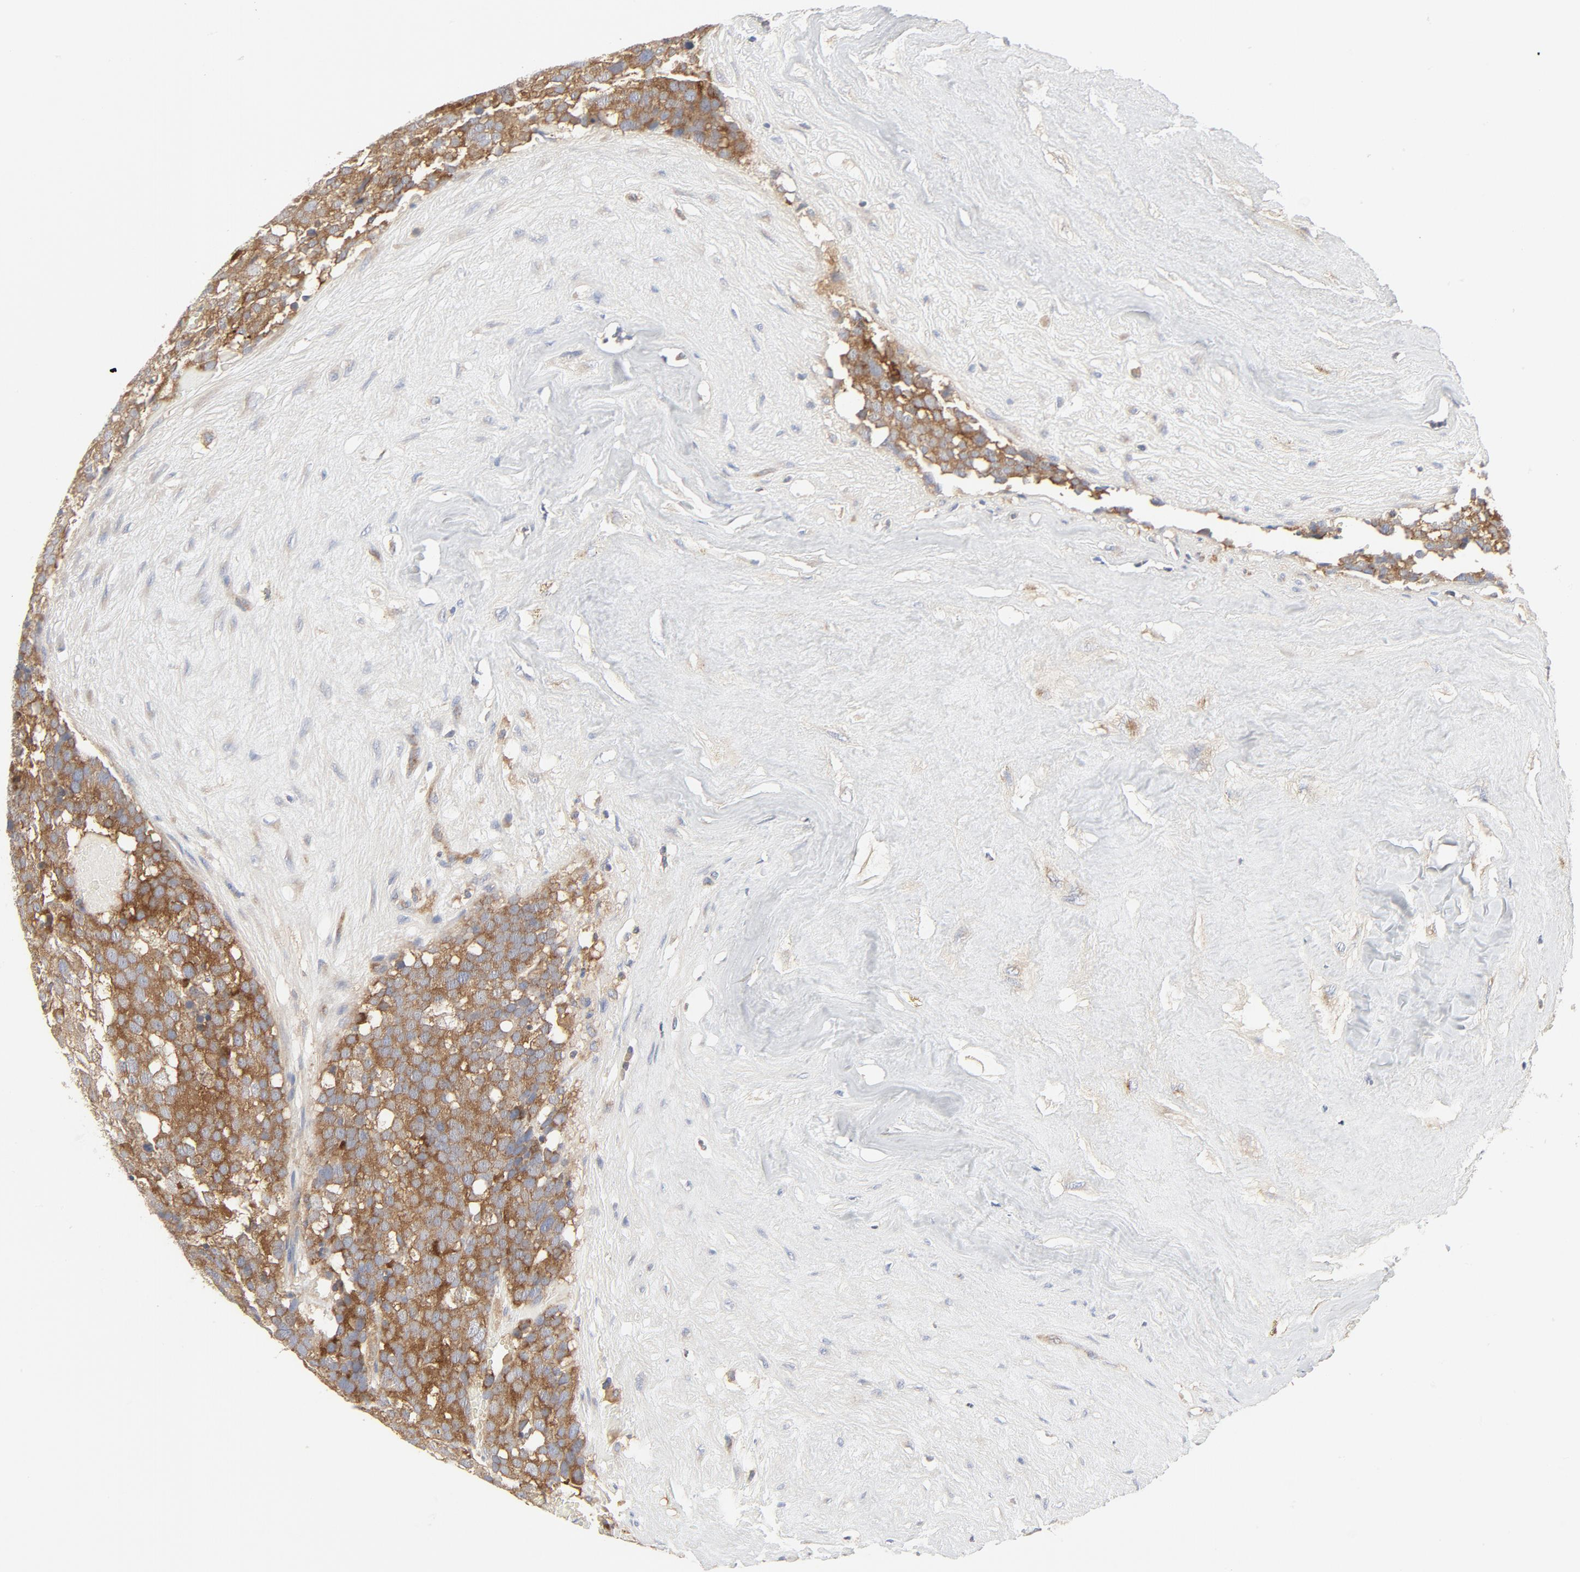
{"staining": {"intensity": "moderate", "quantity": ">75%", "location": "cytoplasmic/membranous"}, "tissue": "testis cancer", "cell_type": "Tumor cells", "image_type": "cancer", "snomed": [{"axis": "morphology", "description": "Seminoma, NOS"}, {"axis": "topography", "description": "Testis"}], "caption": "Immunohistochemistry (IHC) of human testis seminoma reveals medium levels of moderate cytoplasmic/membranous positivity in about >75% of tumor cells.", "gene": "RABEP1", "patient": {"sex": "male", "age": 71}}